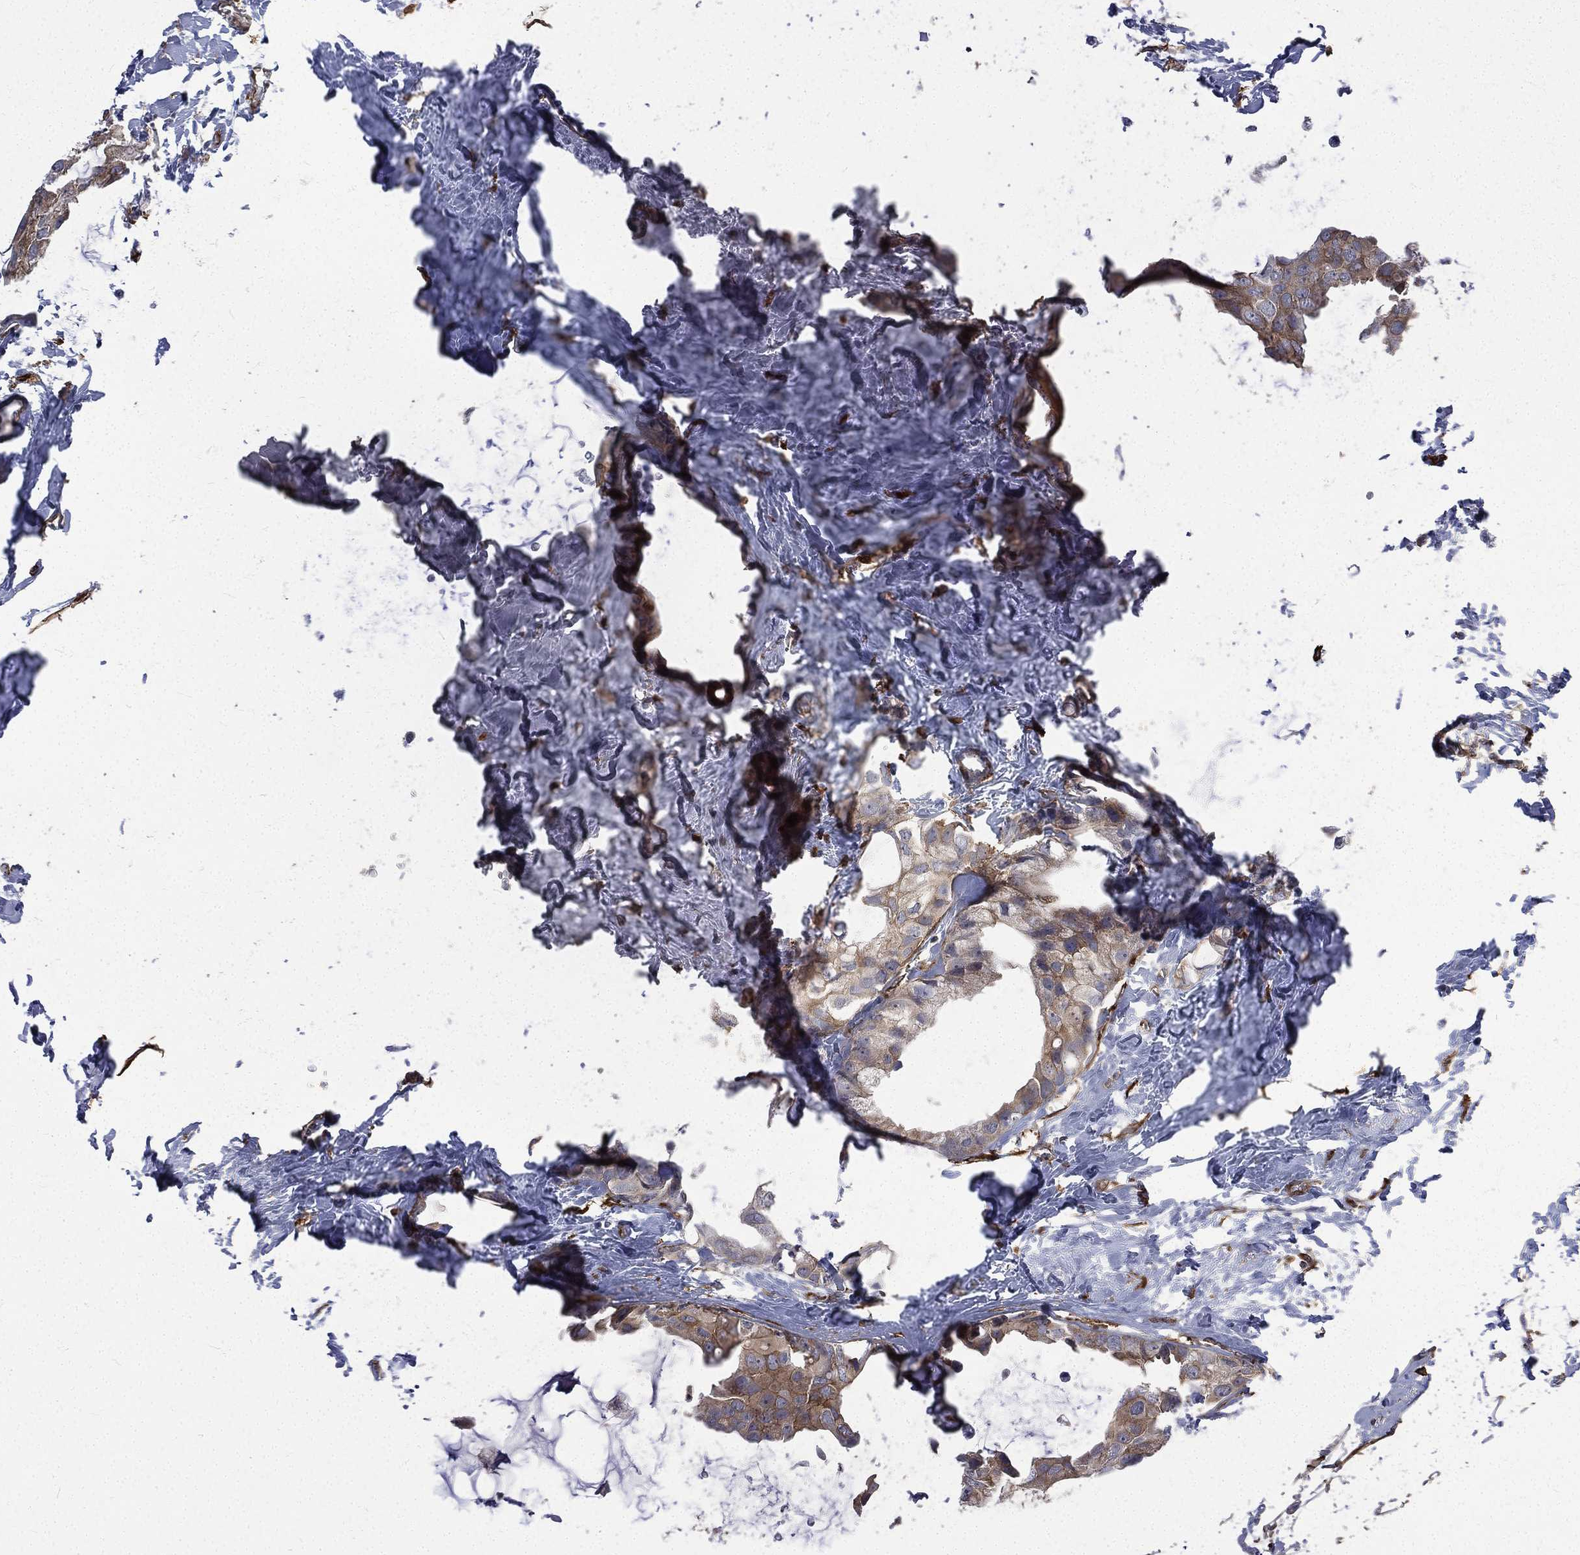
{"staining": {"intensity": "moderate", "quantity": "25%-75%", "location": "cytoplasmic/membranous"}, "tissue": "breast cancer", "cell_type": "Tumor cells", "image_type": "cancer", "snomed": [{"axis": "morphology", "description": "Duct carcinoma"}, {"axis": "topography", "description": "Breast"}], "caption": "Breast cancer (invasive ductal carcinoma) stained with DAB (3,3'-diaminobenzidine) immunohistochemistry (IHC) displays medium levels of moderate cytoplasmic/membranous expression in about 25%-75% of tumor cells. Using DAB (3,3'-diaminobenzidine) (brown) and hematoxylin (blue) stains, captured at high magnification using brightfield microscopy.", "gene": "PPFIBP1", "patient": {"sex": "female", "age": 45}}